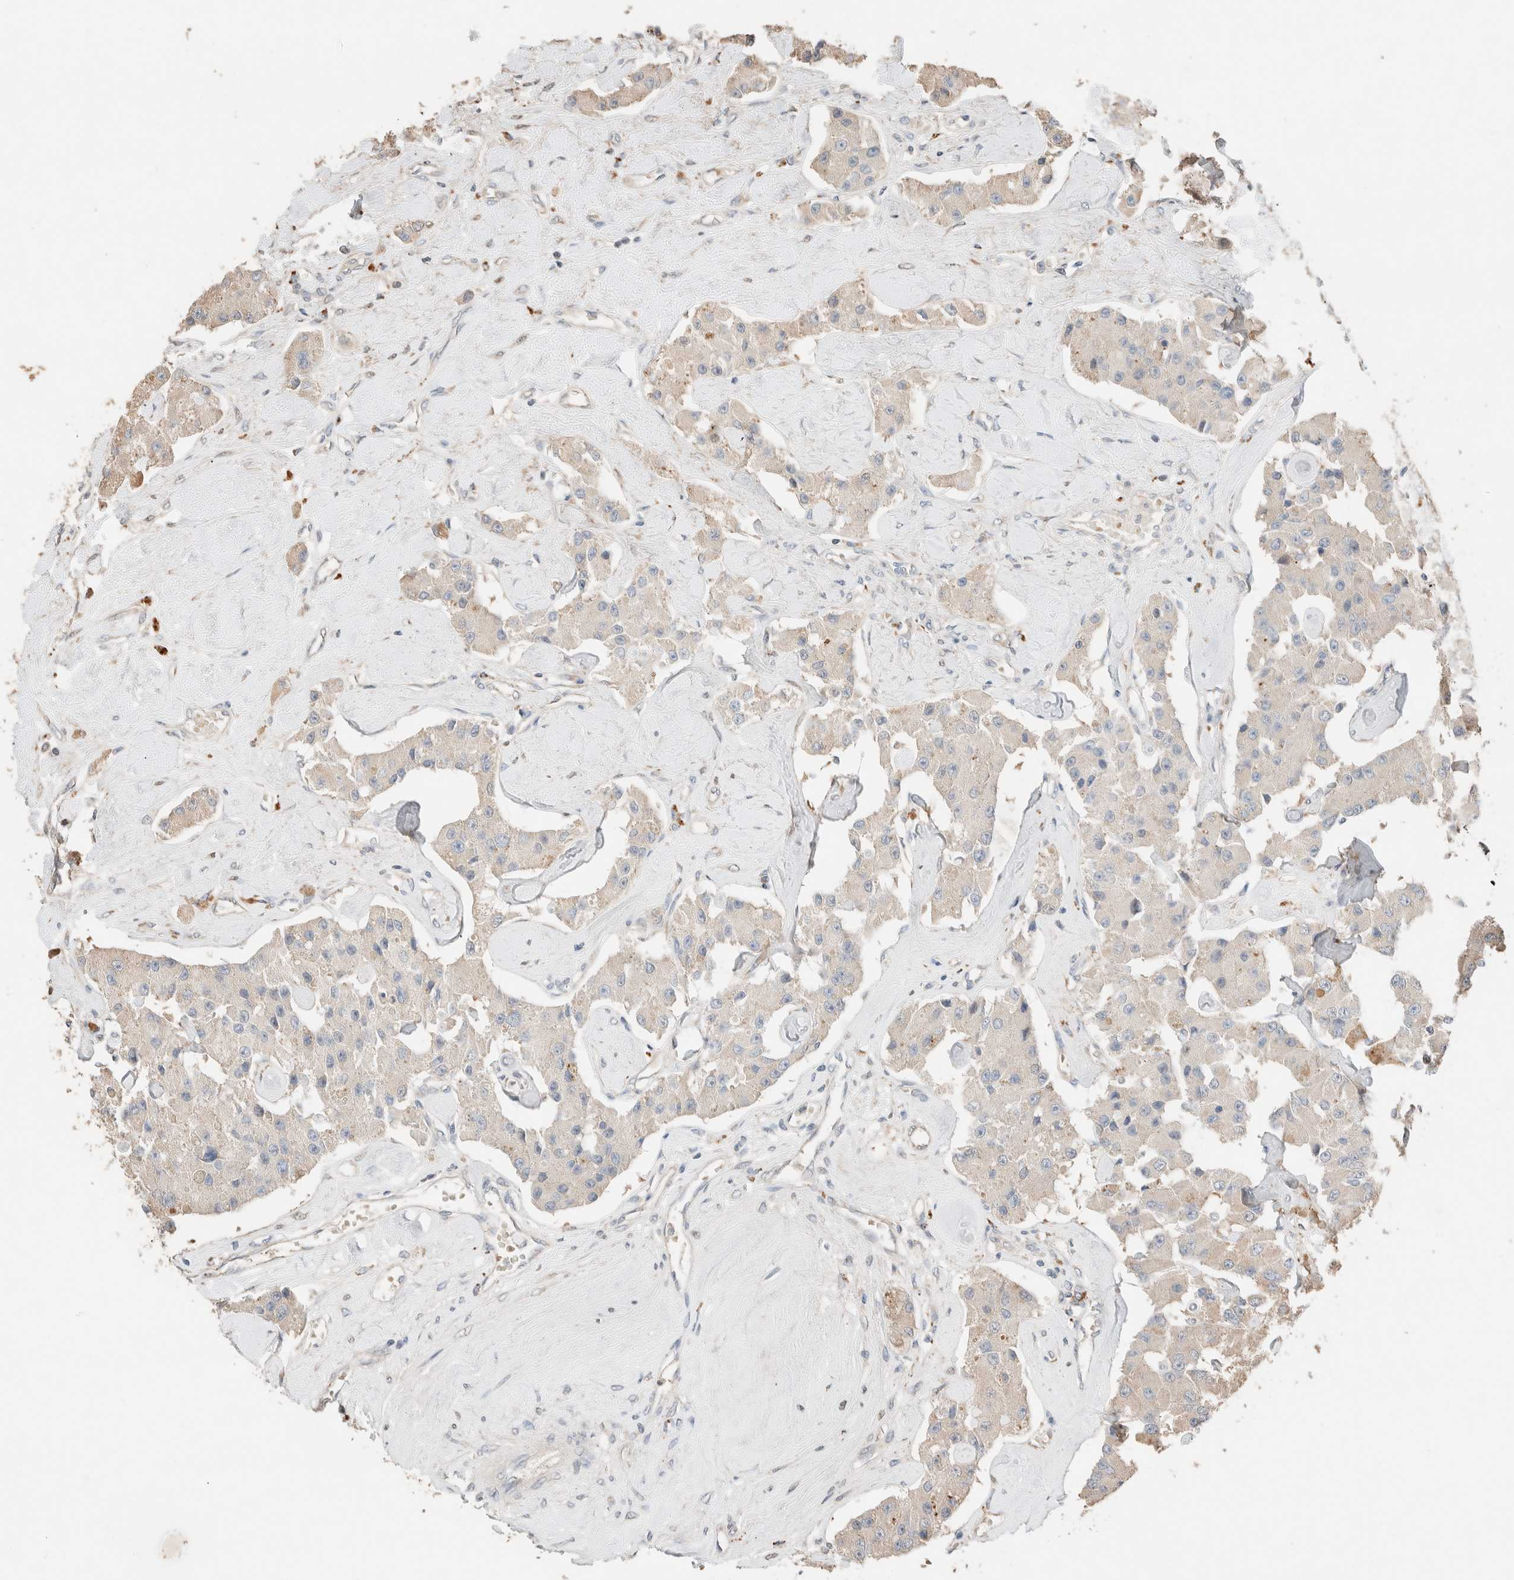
{"staining": {"intensity": "weak", "quantity": ">75%", "location": "cytoplasmic/membranous"}, "tissue": "carcinoid", "cell_type": "Tumor cells", "image_type": "cancer", "snomed": [{"axis": "morphology", "description": "Carcinoid, malignant, NOS"}, {"axis": "topography", "description": "Pancreas"}], "caption": "A brown stain highlights weak cytoplasmic/membranous positivity of a protein in carcinoid tumor cells.", "gene": "TUBD1", "patient": {"sex": "male", "age": 41}}